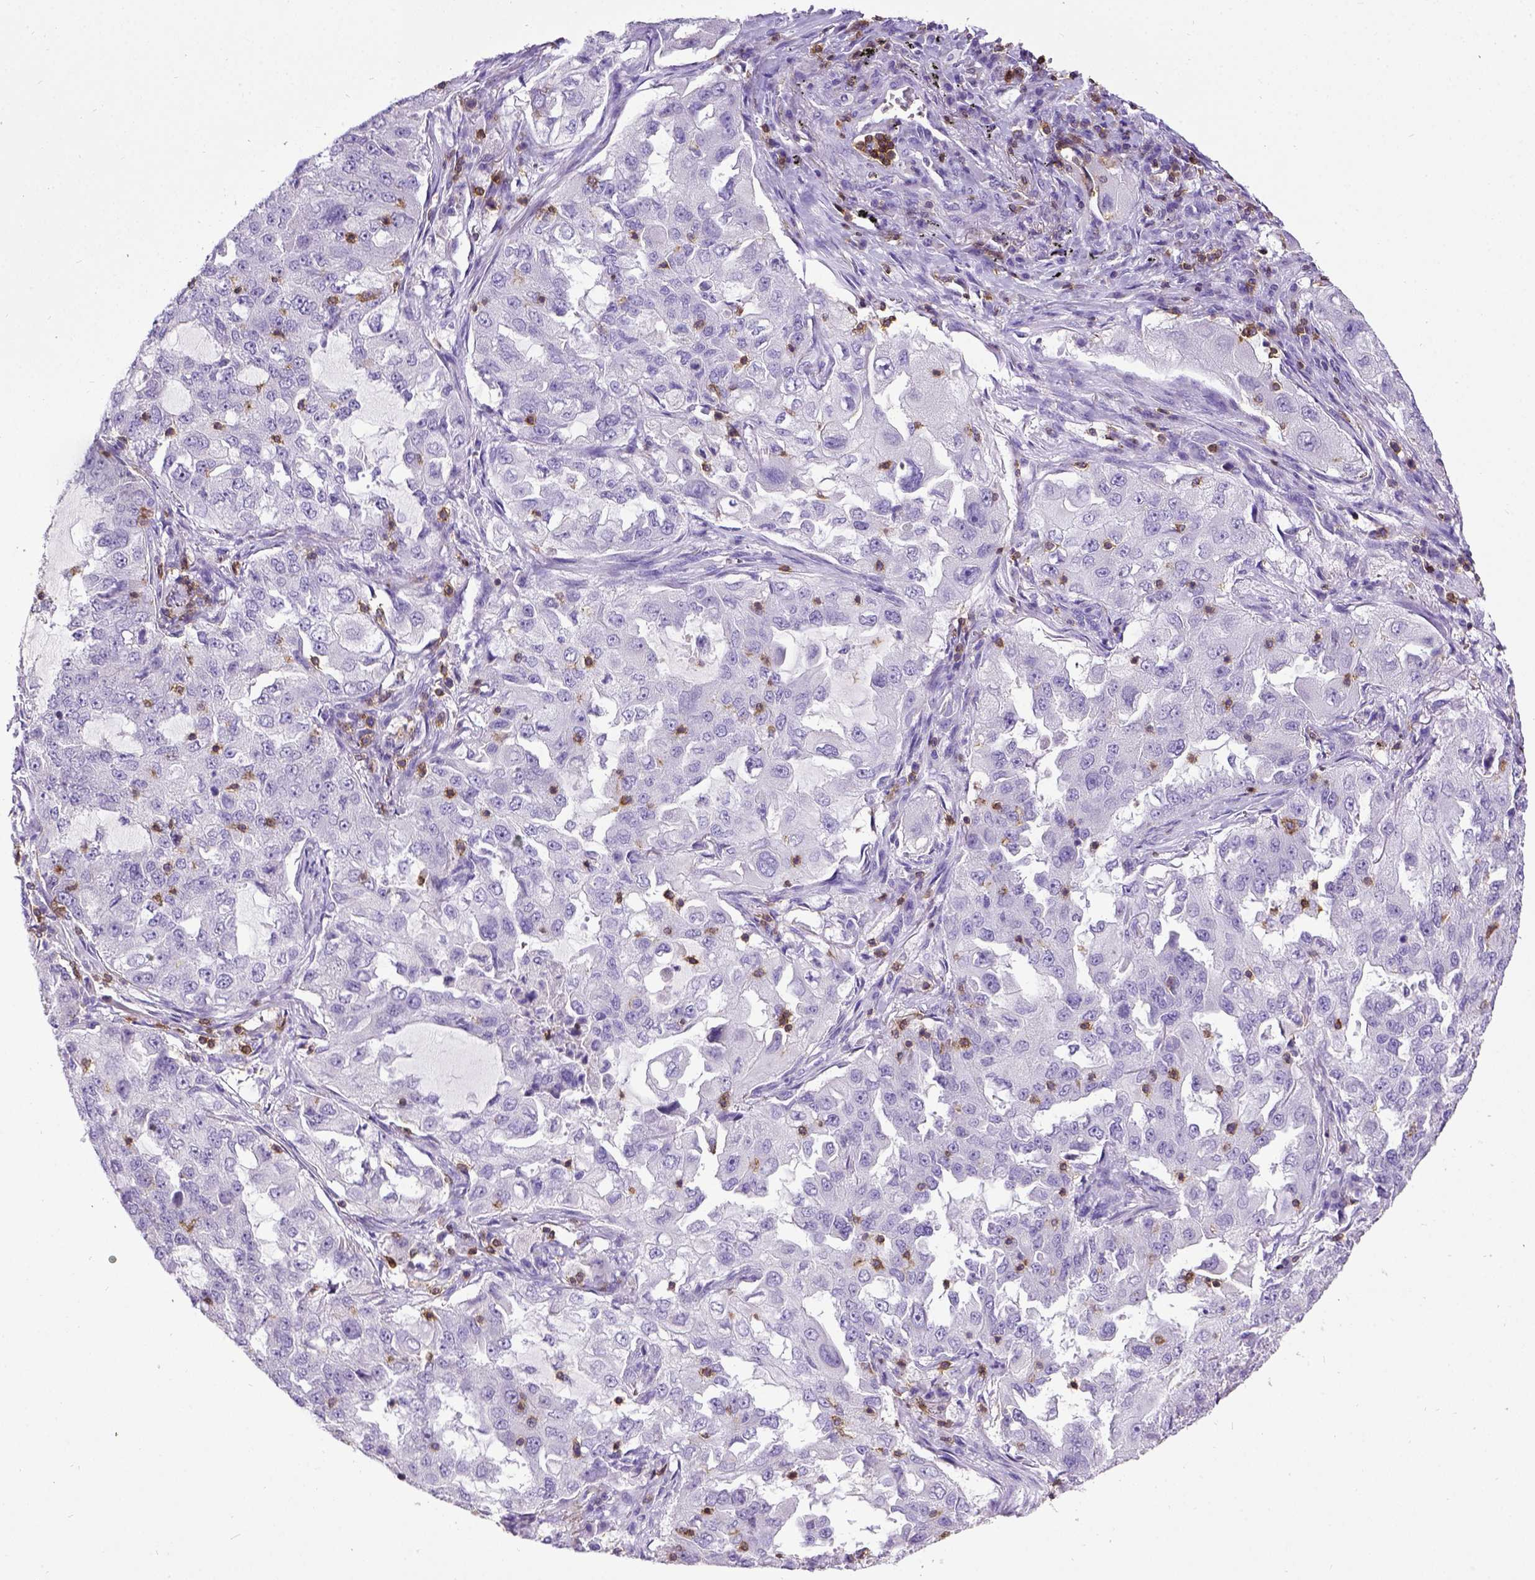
{"staining": {"intensity": "negative", "quantity": "none", "location": "none"}, "tissue": "lung cancer", "cell_type": "Tumor cells", "image_type": "cancer", "snomed": [{"axis": "morphology", "description": "Adenocarcinoma, NOS"}, {"axis": "topography", "description": "Lung"}], "caption": "Lung cancer stained for a protein using immunohistochemistry exhibits no positivity tumor cells.", "gene": "CD3E", "patient": {"sex": "female", "age": 61}}